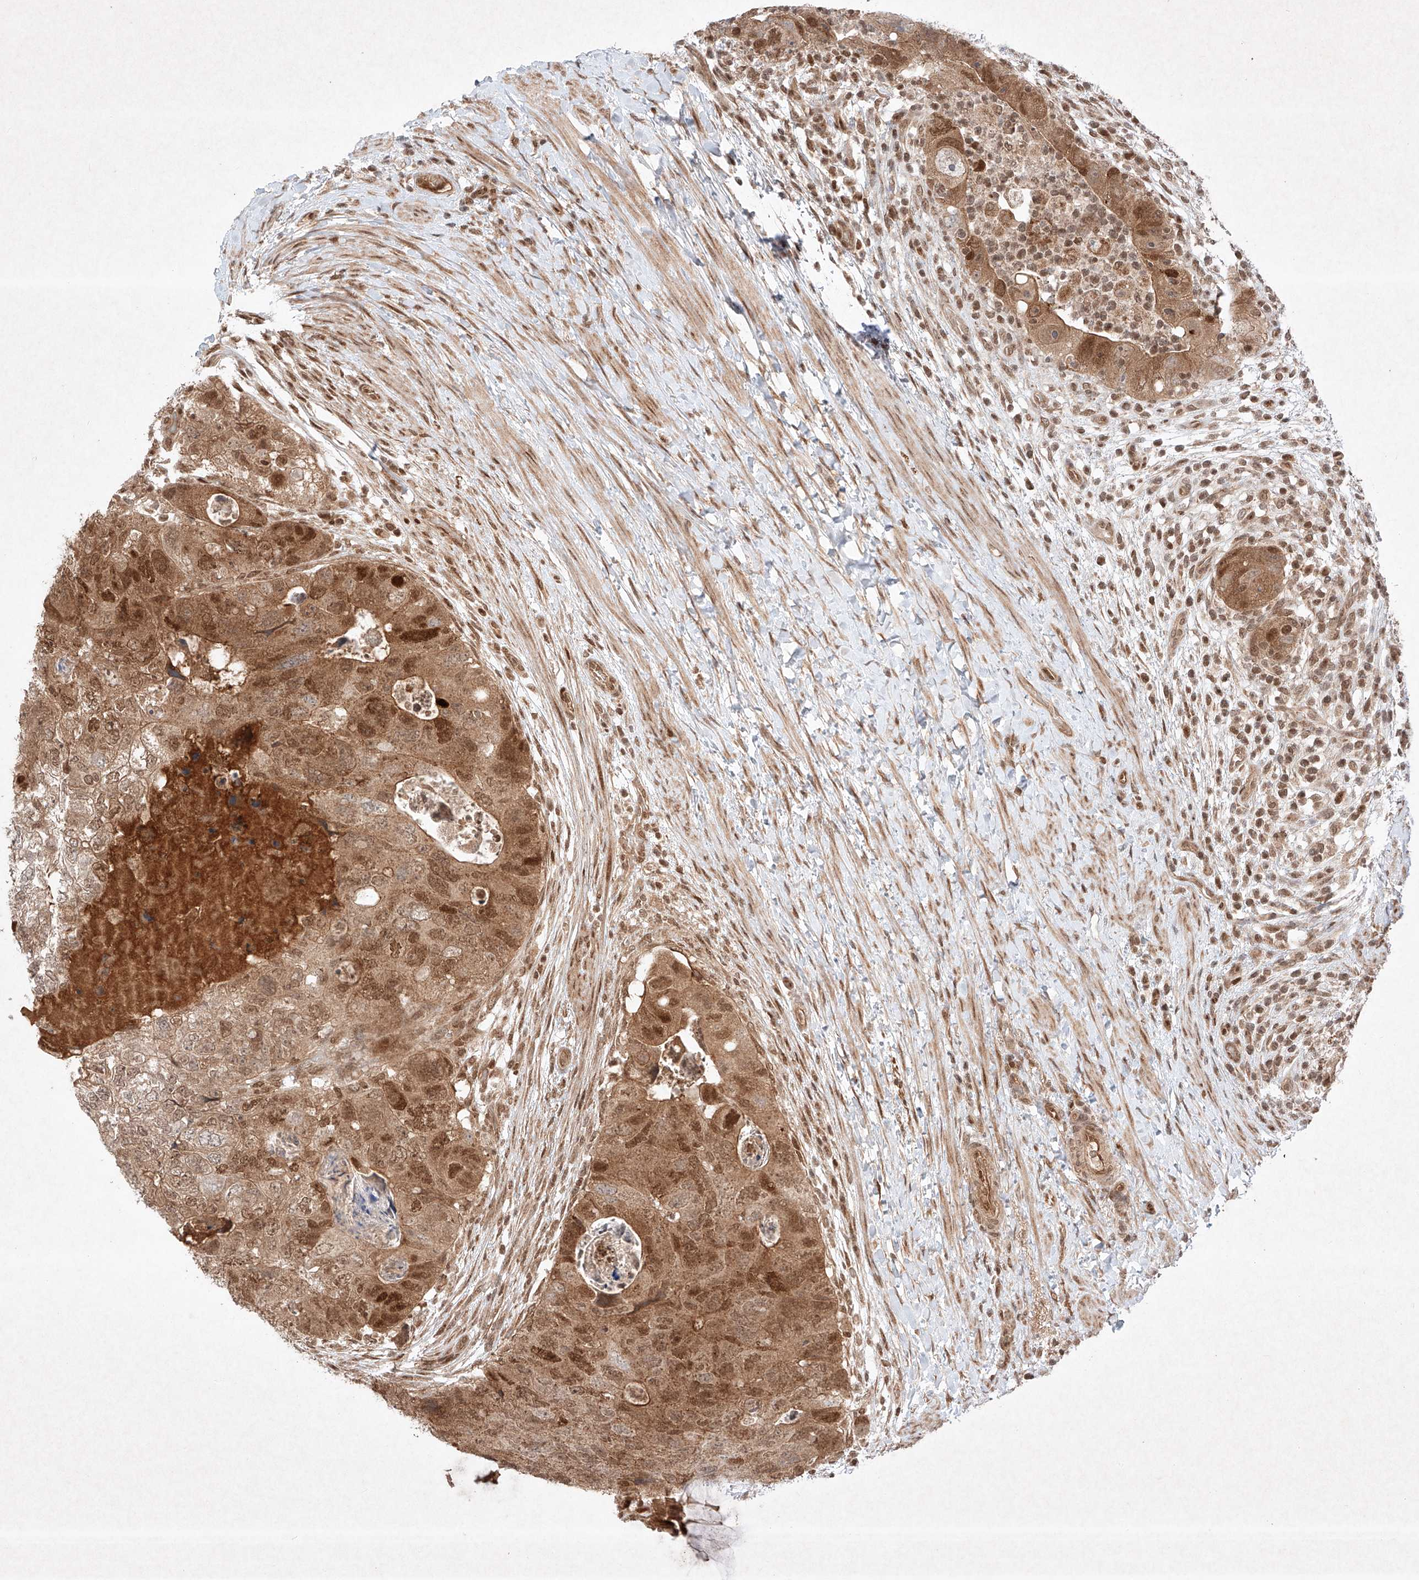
{"staining": {"intensity": "moderate", "quantity": ">75%", "location": "cytoplasmic/membranous,nuclear"}, "tissue": "colorectal cancer", "cell_type": "Tumor cells", "image_type": "cancer", "snomed": [{"axis": "morphology", "description": "Adenocarcinoma, NOS"}, {"axis": "topography", "description": "Rectum"}], "caption": "There is medium levels of moderate cytoplasmic/membranous and nuclear staining in tumor cells of colorectal cancer (adenocarcinoma), as demonstrated by immunohistochemical staining (brown color).", "gene": "RNF31", "patient": {"sex": "male", "age": 59}}